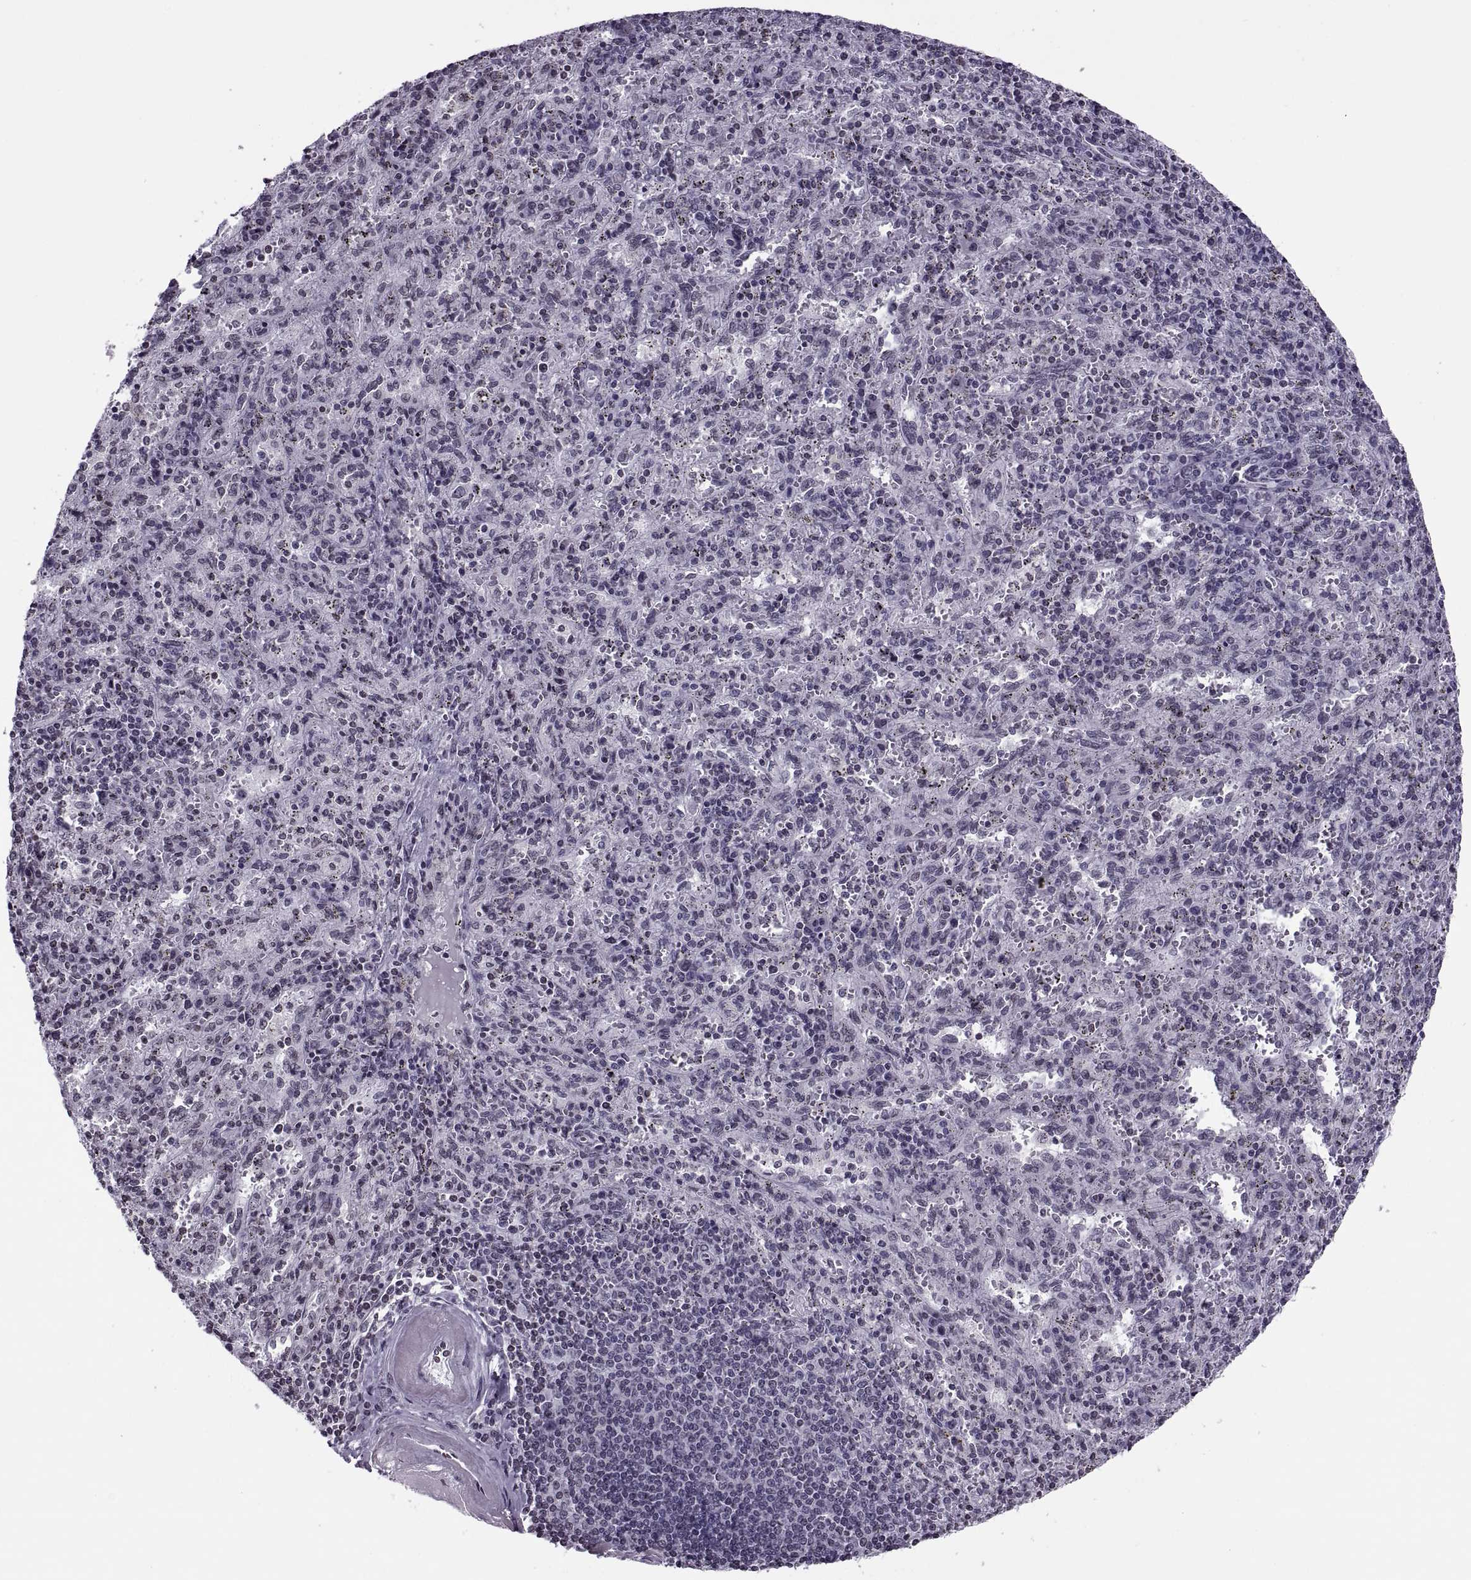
{"staining": {"intensity": "negative", "quantity": "none", "location": "none"}, "tissue": "spleen", "cell_type": "Cells in red pulp", "image_type": "normal", "snomed": [{"axis": "morphology", "description": "Normal tissue, NOS"}, {"axis": "topography", "description": "Spleen"}], "caption": "The photomicrograph reveals no staining of cells in red pulp in unremarkable spleen.", "gene": "H1", "patient": {"sex": "male", "age": 57}}